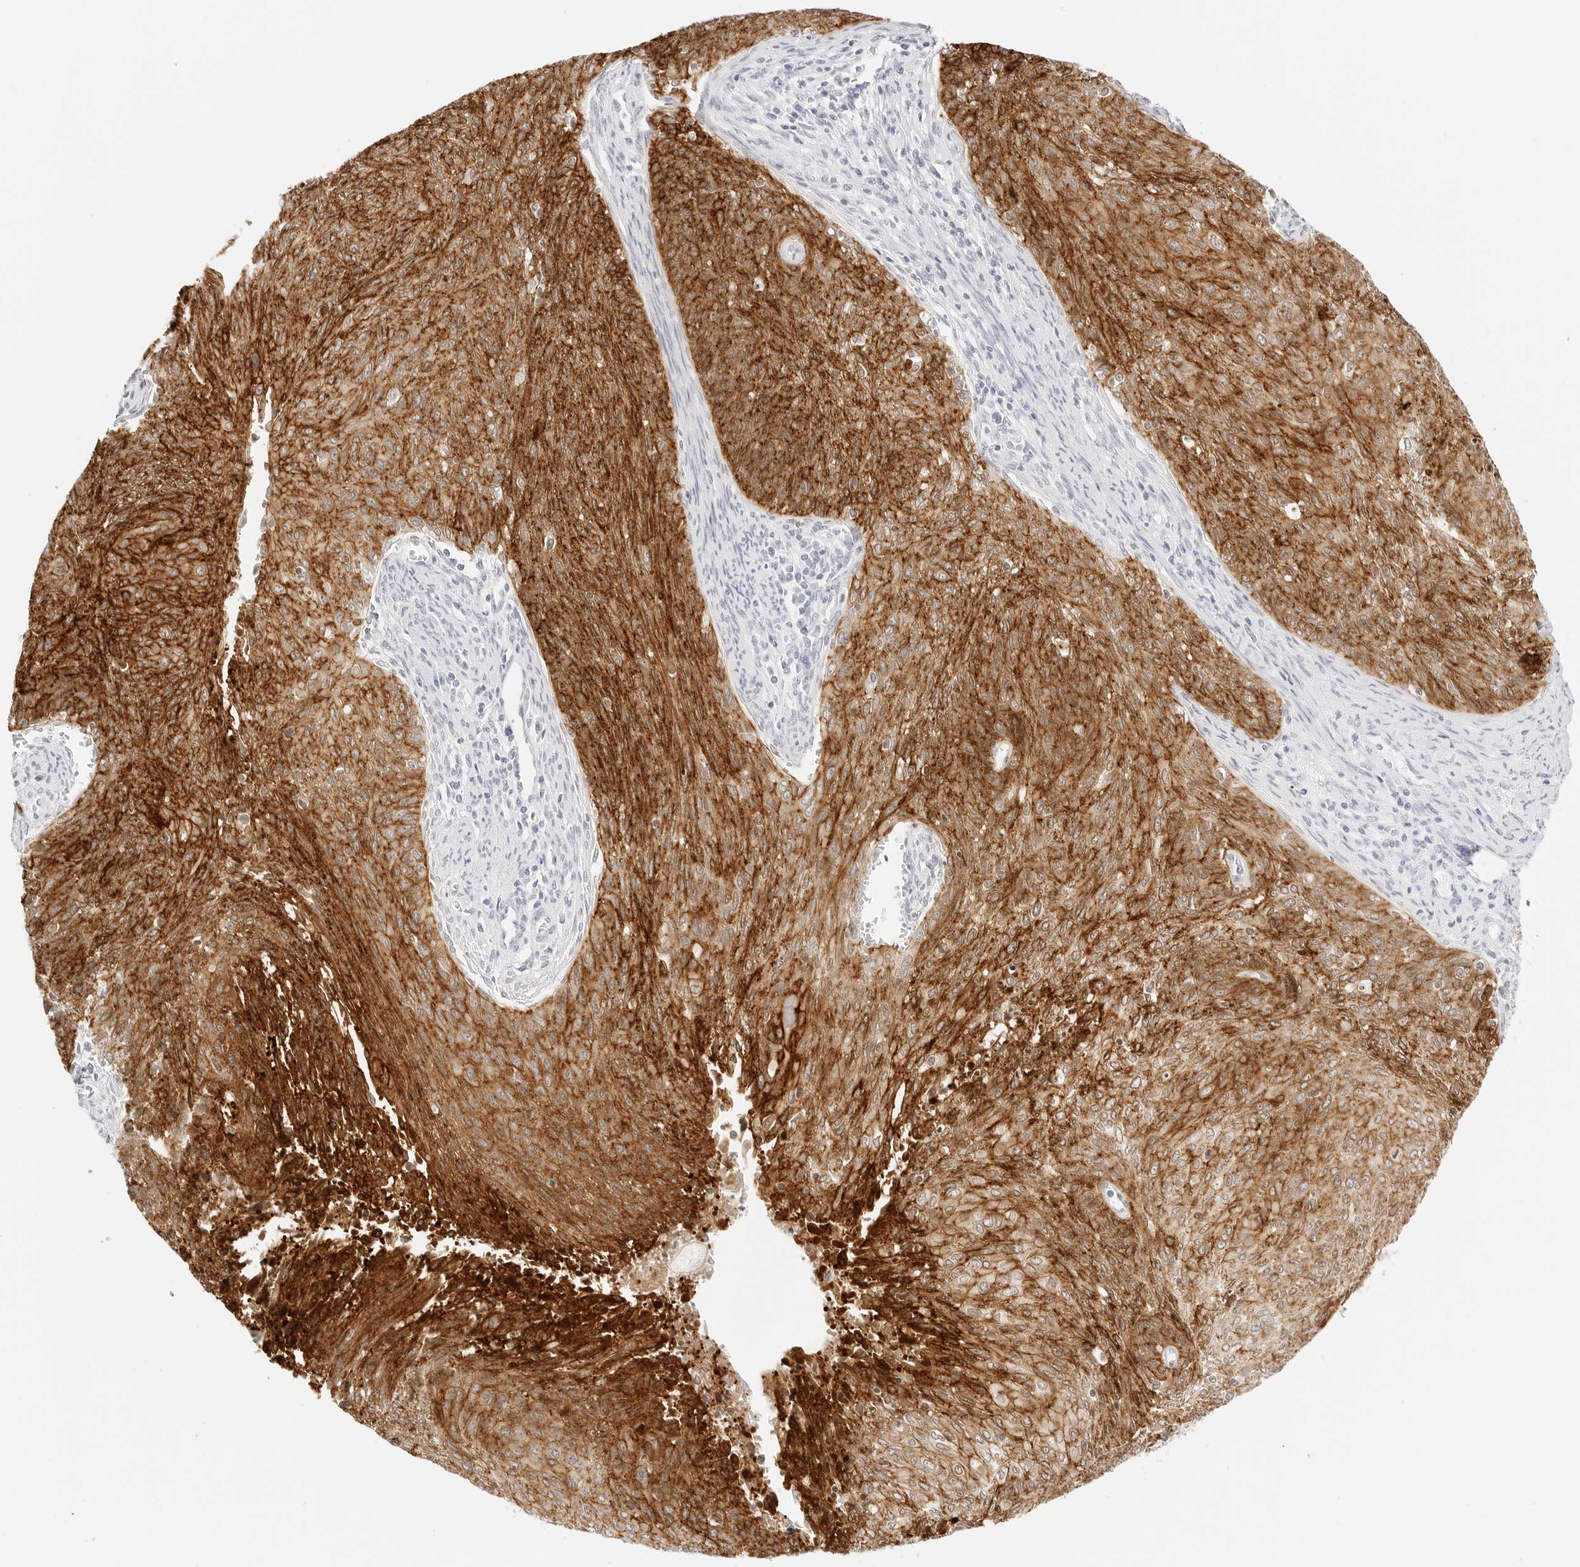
{"staining": {"intensity": "strong", "quantity": ">75%", "location": "cytoplasmic/membranous"}, "tissue": "cervical cancer", "cell_type": "Tumor cells", "image_type": "cancer", "snomed": [{"axis": "morphology", "description": "Squamous cell carcinoma, NOS"}, {"axis": "topography", "description": "Cervix"}], "caption": "Cervical cancer (squamous cell carcinoma) stained with DAB immunohistochemistry exhibits high levels of strong cytoplasmic/membranous expression in approximately >75% of tumor cells.", "gene": "CDH1", "patient": {"sex": "female", "age": 55}}